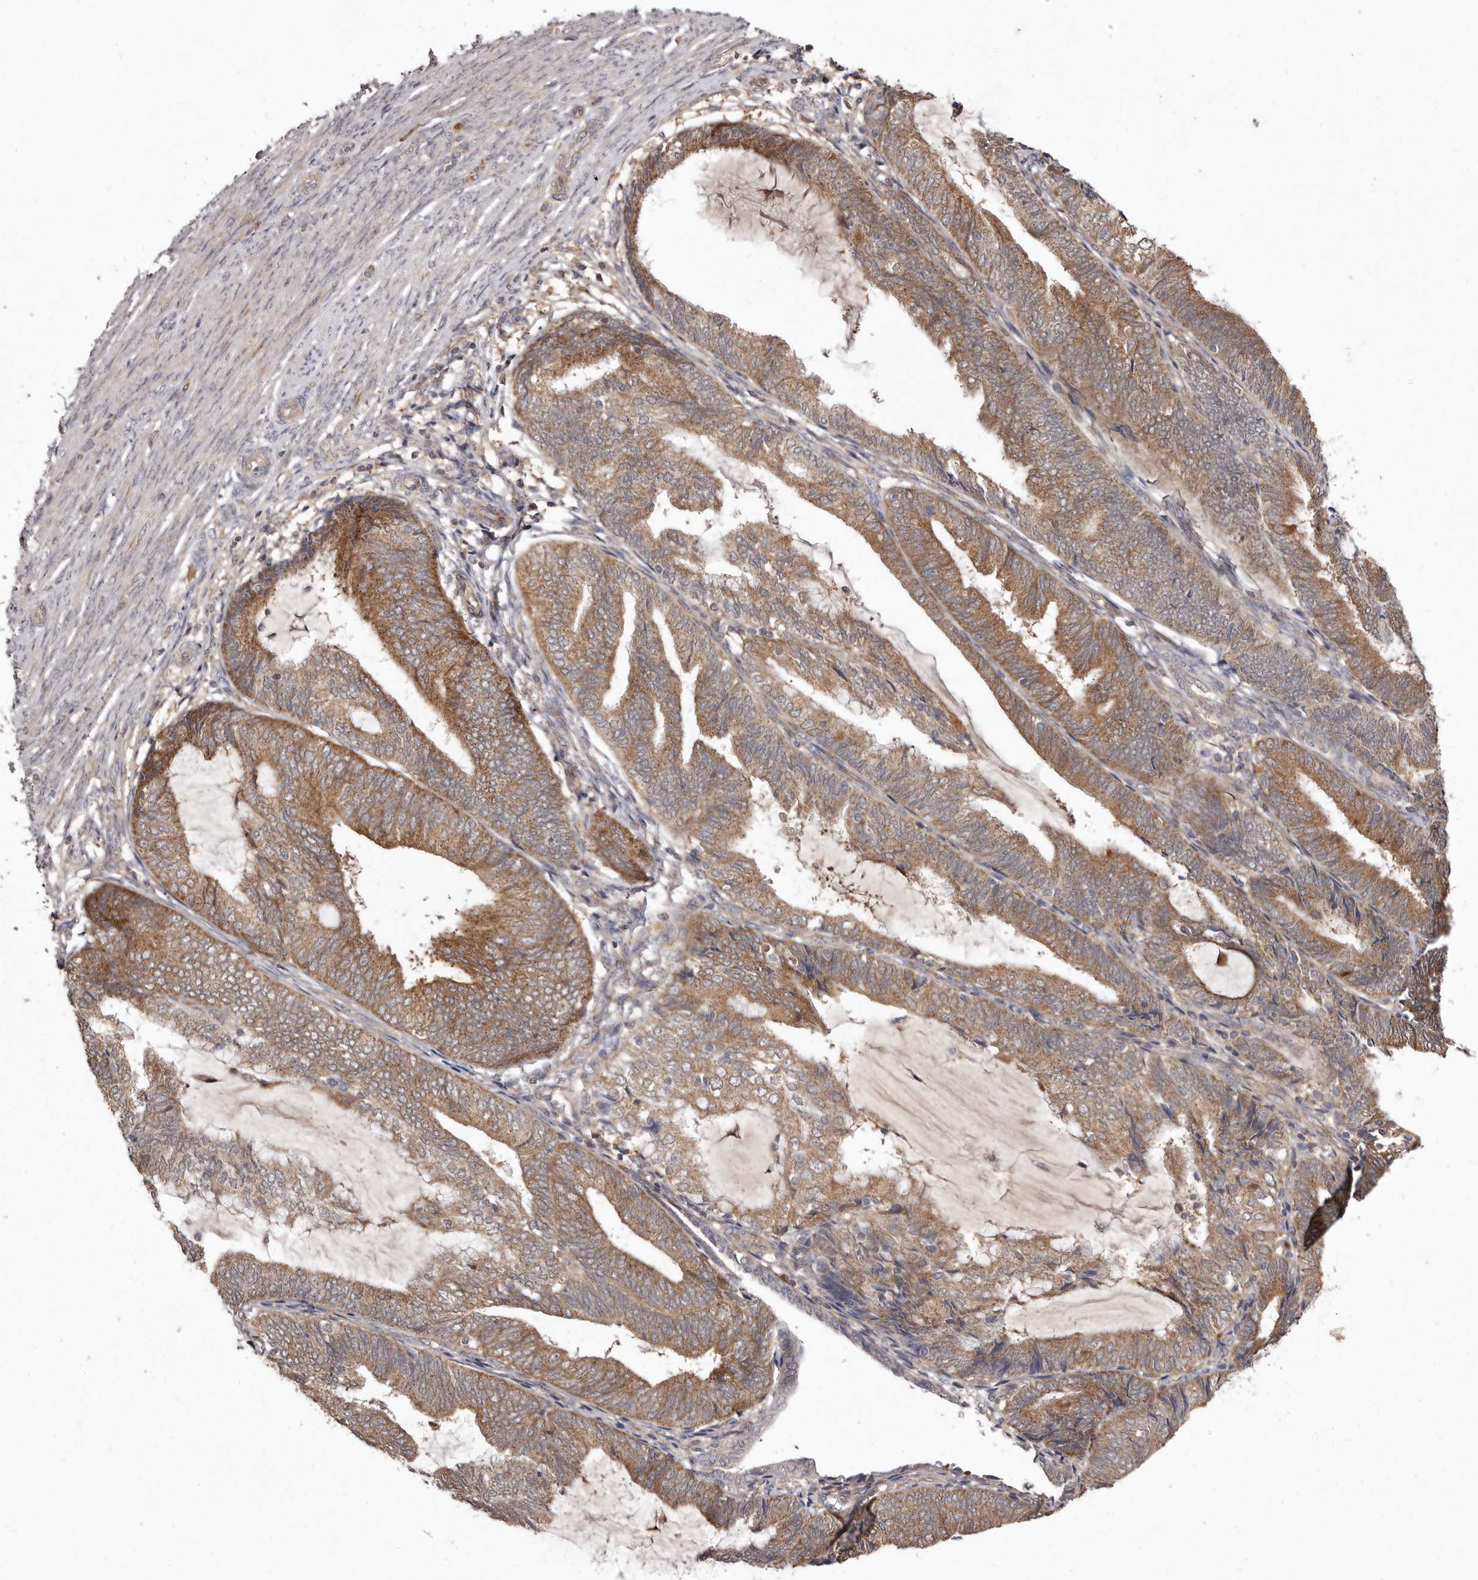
{"staining": {"intensity": "moderate", "quantity": ">75%", "location": "cytoplasmic/membranous"}, "tissue": "endometrial cancer", "cell_type": "Tumor cells", "image_type": "cancer", "snomed": [{"axis": "morphology", "description": "Adenocarcinoma, NOS"}, {"axis": "topography", "description": "Endometrium"}], "caption": "Immunohistochemistry (IHC) image of adenocarcinoma (endometrial) stained for a protein (brown), which exhibits medium levels of moderate cytoplasmic/membranous staining in approximately >75% of tumor cells.", "gene": "FLAD1", "patient": {"sex": "female", "age": 81}}